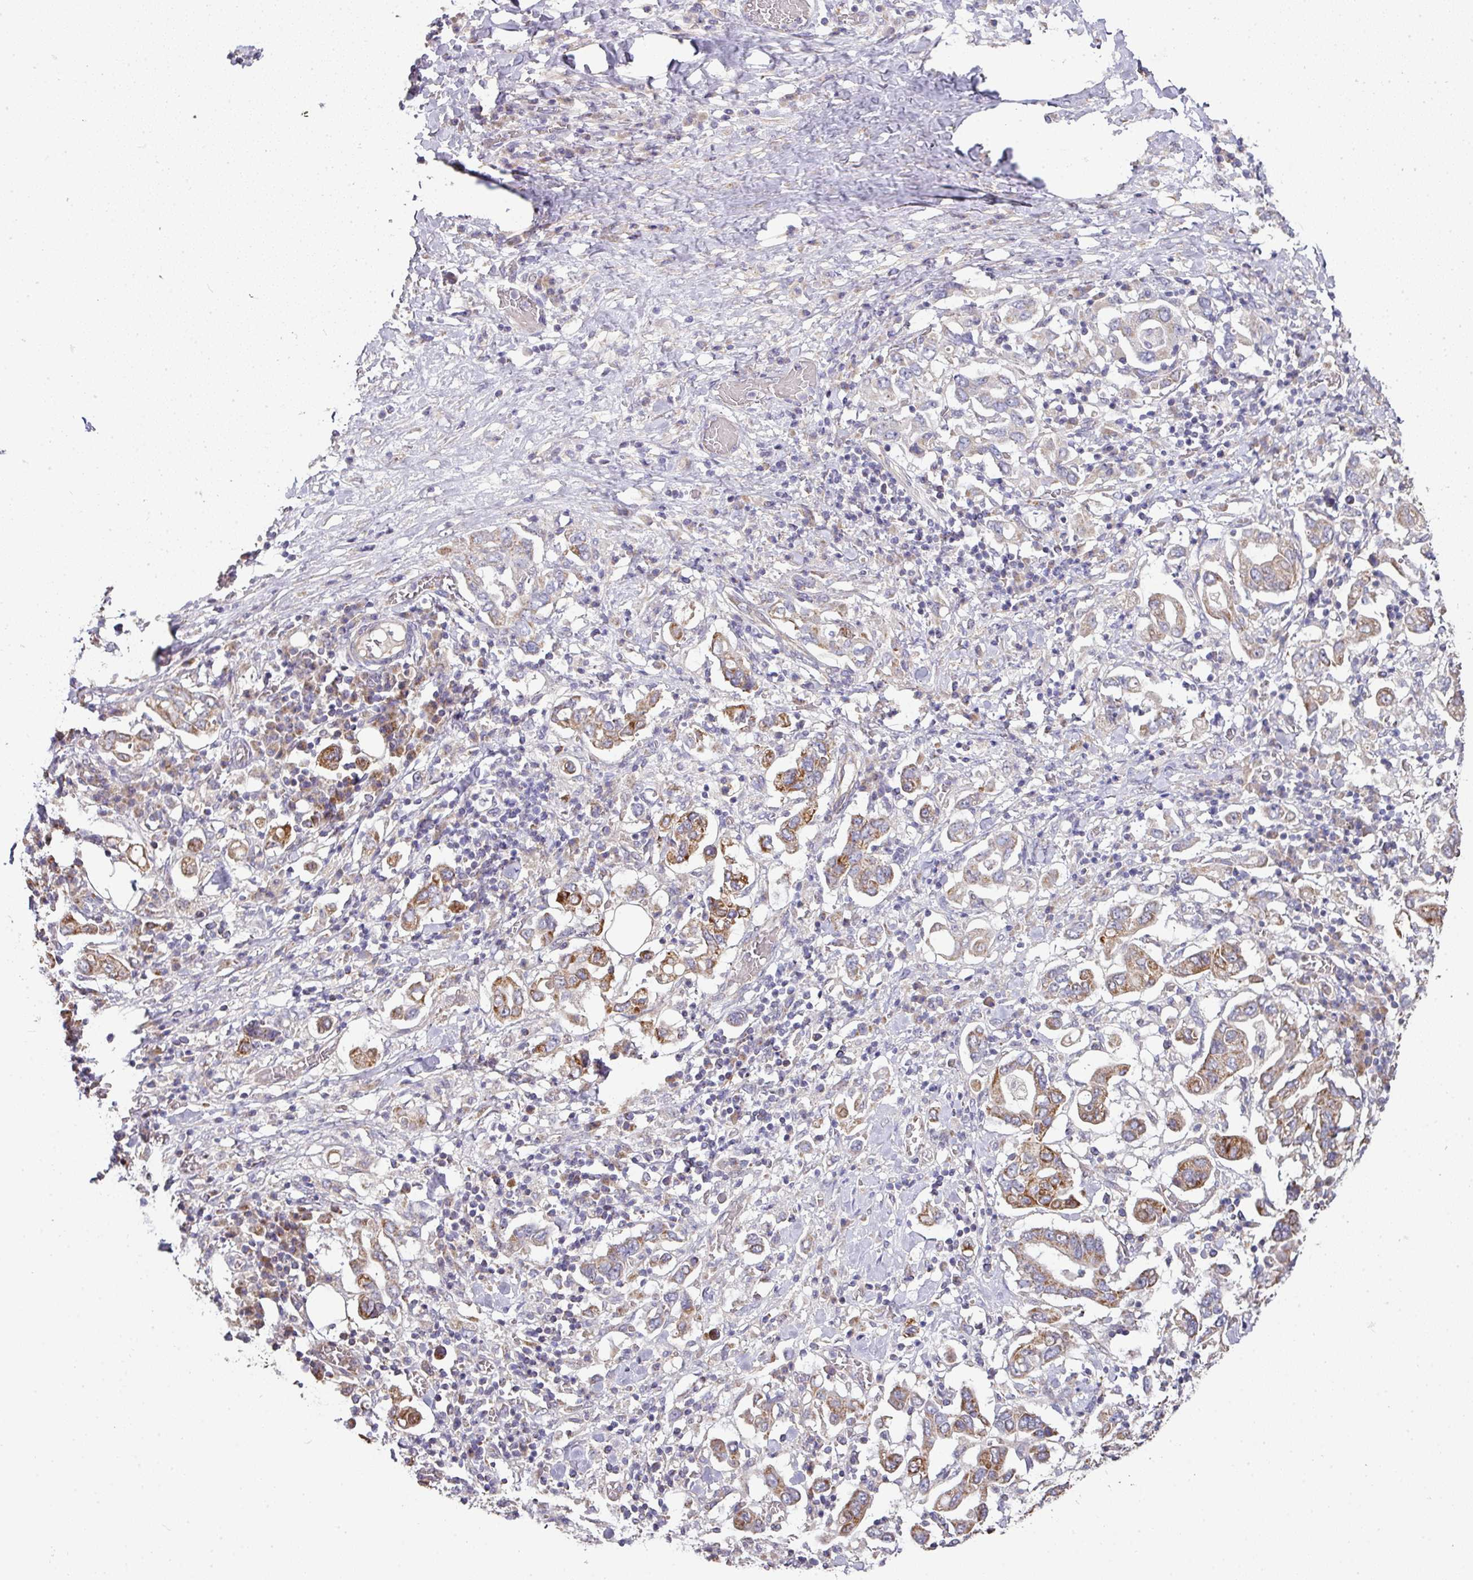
{"staining": {"intensity": "strong", "quantity": "25%-75%", "location": "cytoplasmic/membranous"}, "tissue": "stomach cancer", "cell_type": "Tumor cells", "image_type": "cancer", "snomed": [{"axis": "morphology", "description": "Adenocarcinoma, NOS"}, {"axis": "topography", "description": "Stomach, upper"}, {"axis": "topography", "description": "Stomach"}], "caption": "IHC of stomach cancer (adenocarcinoma) shows high levels of strong cytoplasmic/membranous staining in approximately 25%-75% of tumor cells.", "gene": "STK35", "patient": {"sex": "male", "age": 62}}